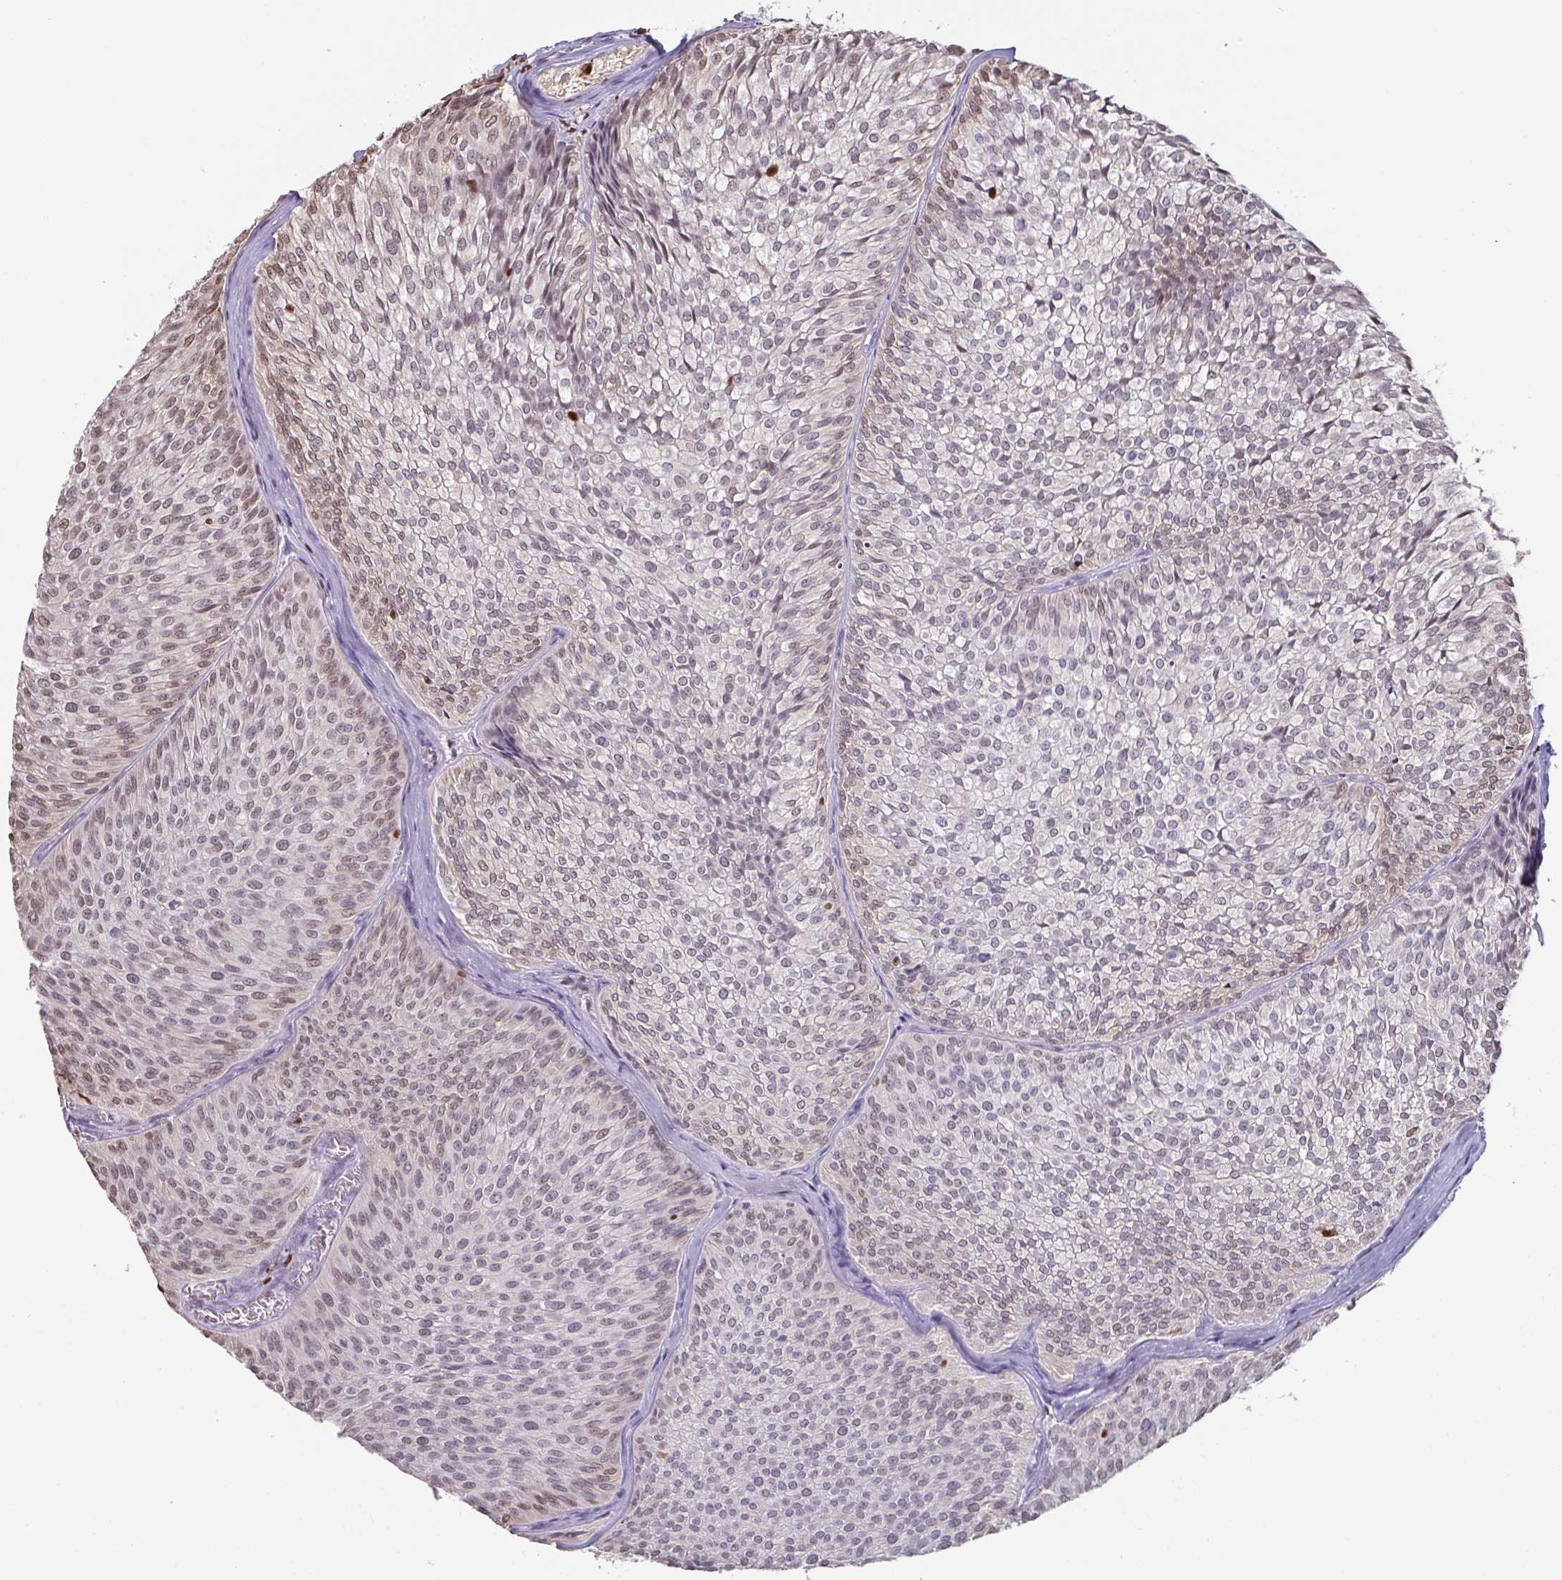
{"staining": {"intensity": "moderate", "quantity": "25%-75%", "location": "nuclear"}, "tissue": "urothelial cancer", "cell_type": "Tumor cells", "image_type": "cancer", "snomed": [{"axis": "morphology", "description": "Urothelial carcinoma, Low grade"}, {"axis": "topography", "description": "Urinary bladder"}], "caption": "The histopathology image reveals a brown stain indicating the presence of a protein in the nuclear of tumor cells in urothelial carcinoma (low-grade).", "gene": "BTBD10", "patient": {"sex": "male", "age": 91}}